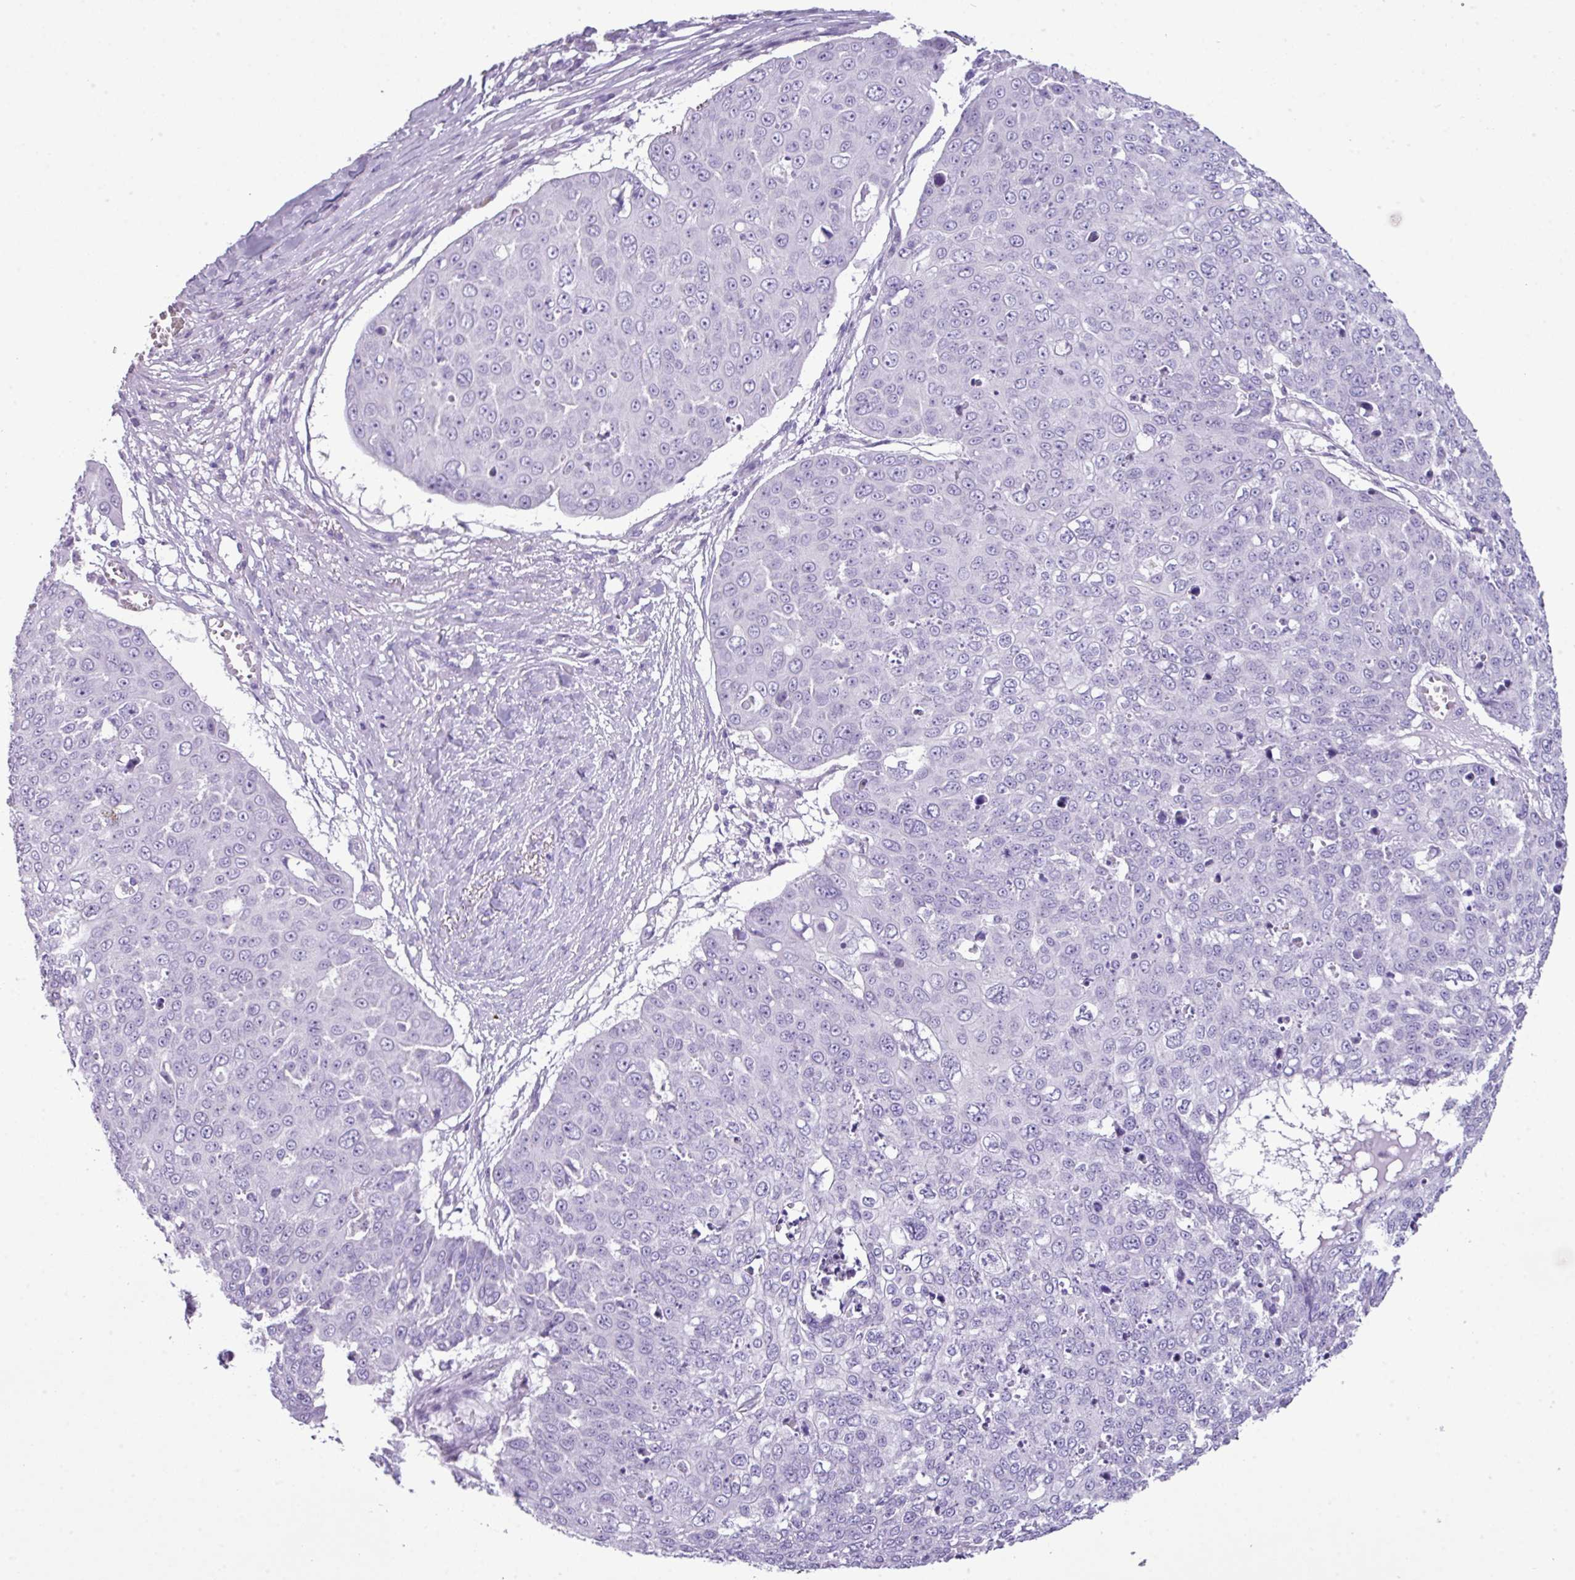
{"staining": {"intensity": "negative", "quantity": "none", "location": "none"}, "tissue": "skin cancer", "cell_type": "Tumor cells", "image_type": "cancer", "snomed": [{"axis": "morphology", "description": "Squamous cell carcinoma, NOS"}, {"axis": "topography", "description": "Skin"}], "caption": "Skin squamous cell carcinoma stained for a protein using IHC displays no staining tumor cells.", "gene": "AGO3", "patient": {"sex": "male", "age": 71}}